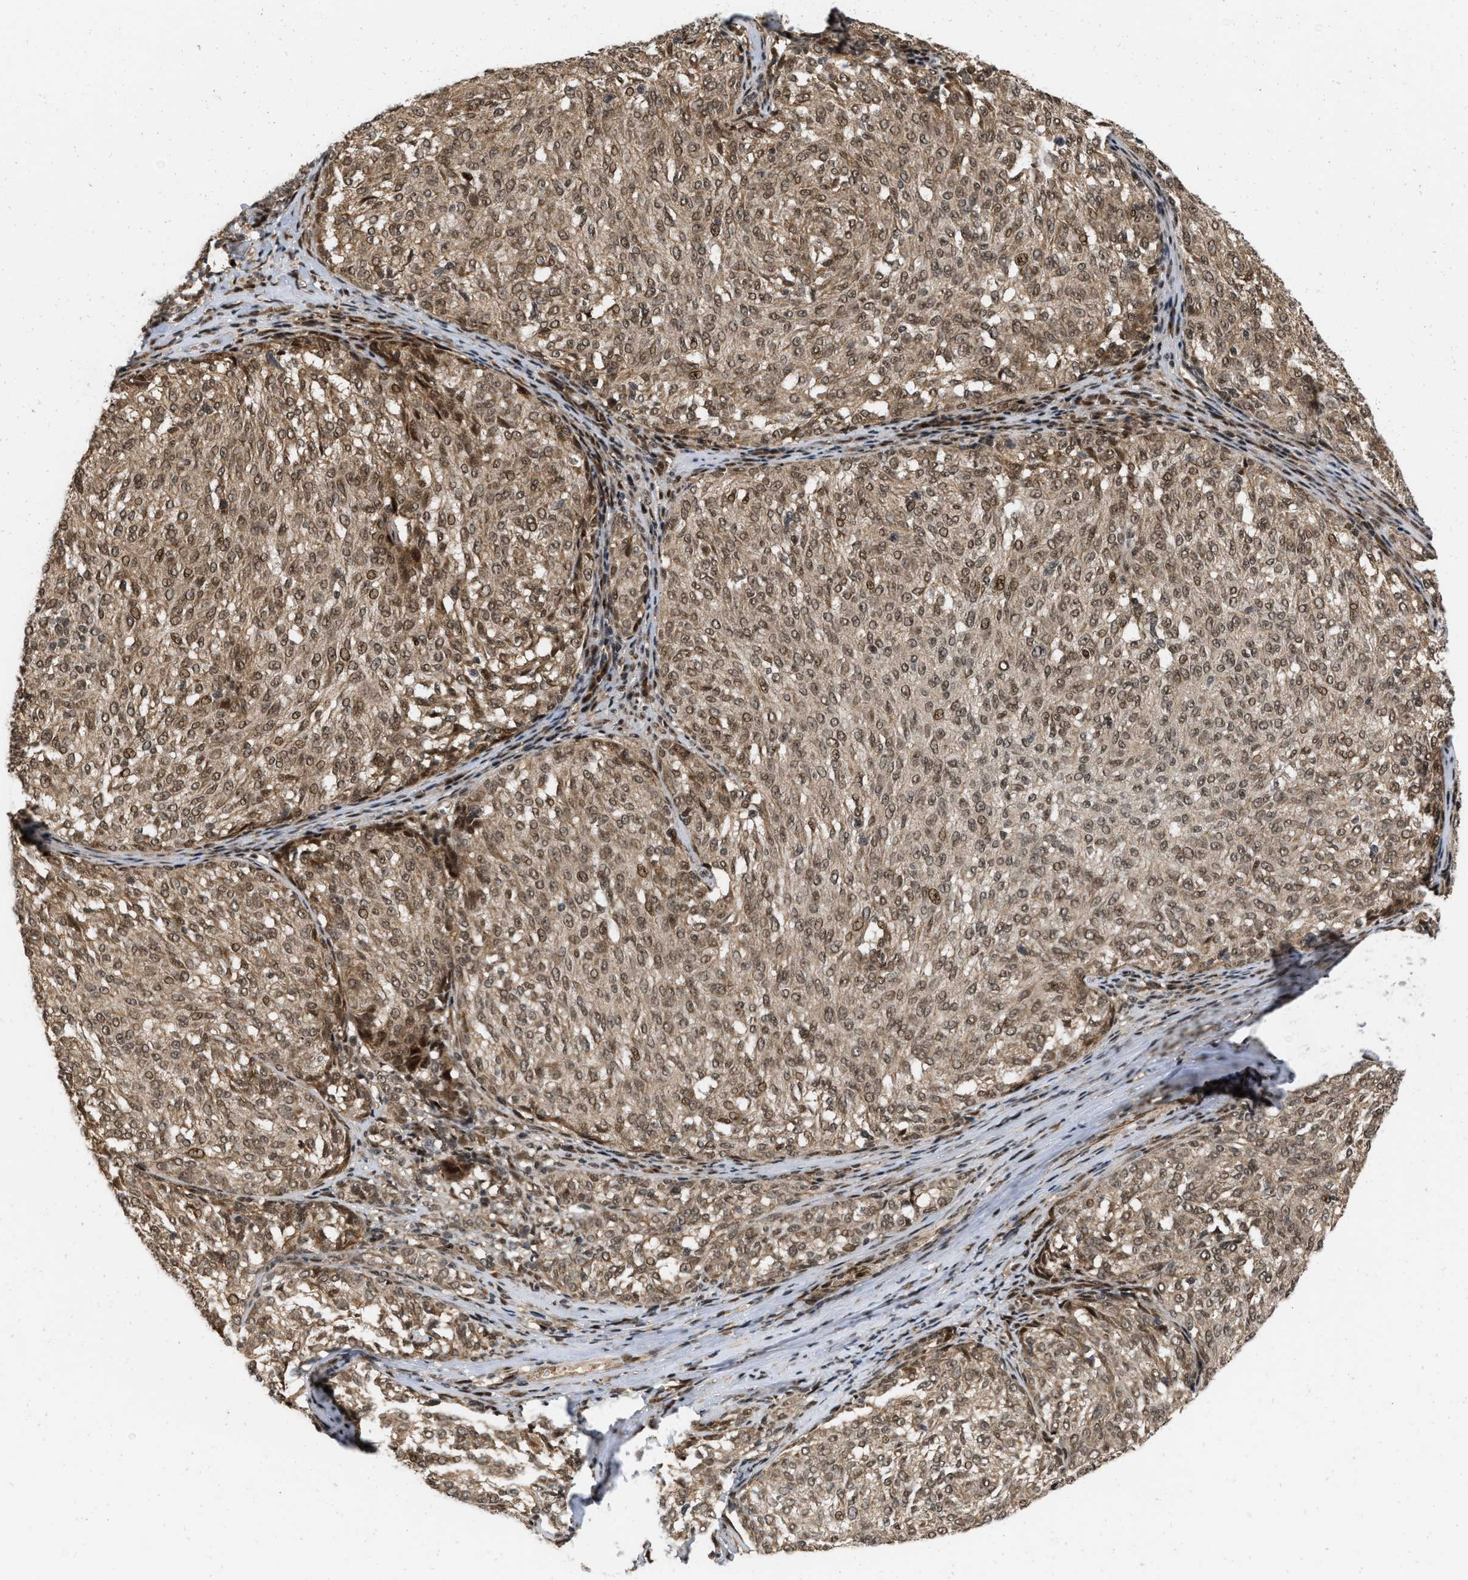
{"staining": {"intensity": "moderate", "quantity": ">75%", "location": "cytoplasmic/membranous,nuclear"}, "tissue": "melanoma", "cell_type": "Tumor cells", "image_type": "cancer", "snomed": [{"axis": "morphology", "description": "Malignant melanoma, NOS"}, {"axis": "topography", "description": "Skin"}], "caption": "Human malignant melanoma stained with a brown dye demonstrates moderate cytoplasmic/membranous and nuclear positive positivity in approximately >75% of tumor cells.", "gene": "ANKRD11", "patient": {"sex": "female", "age": 72}}